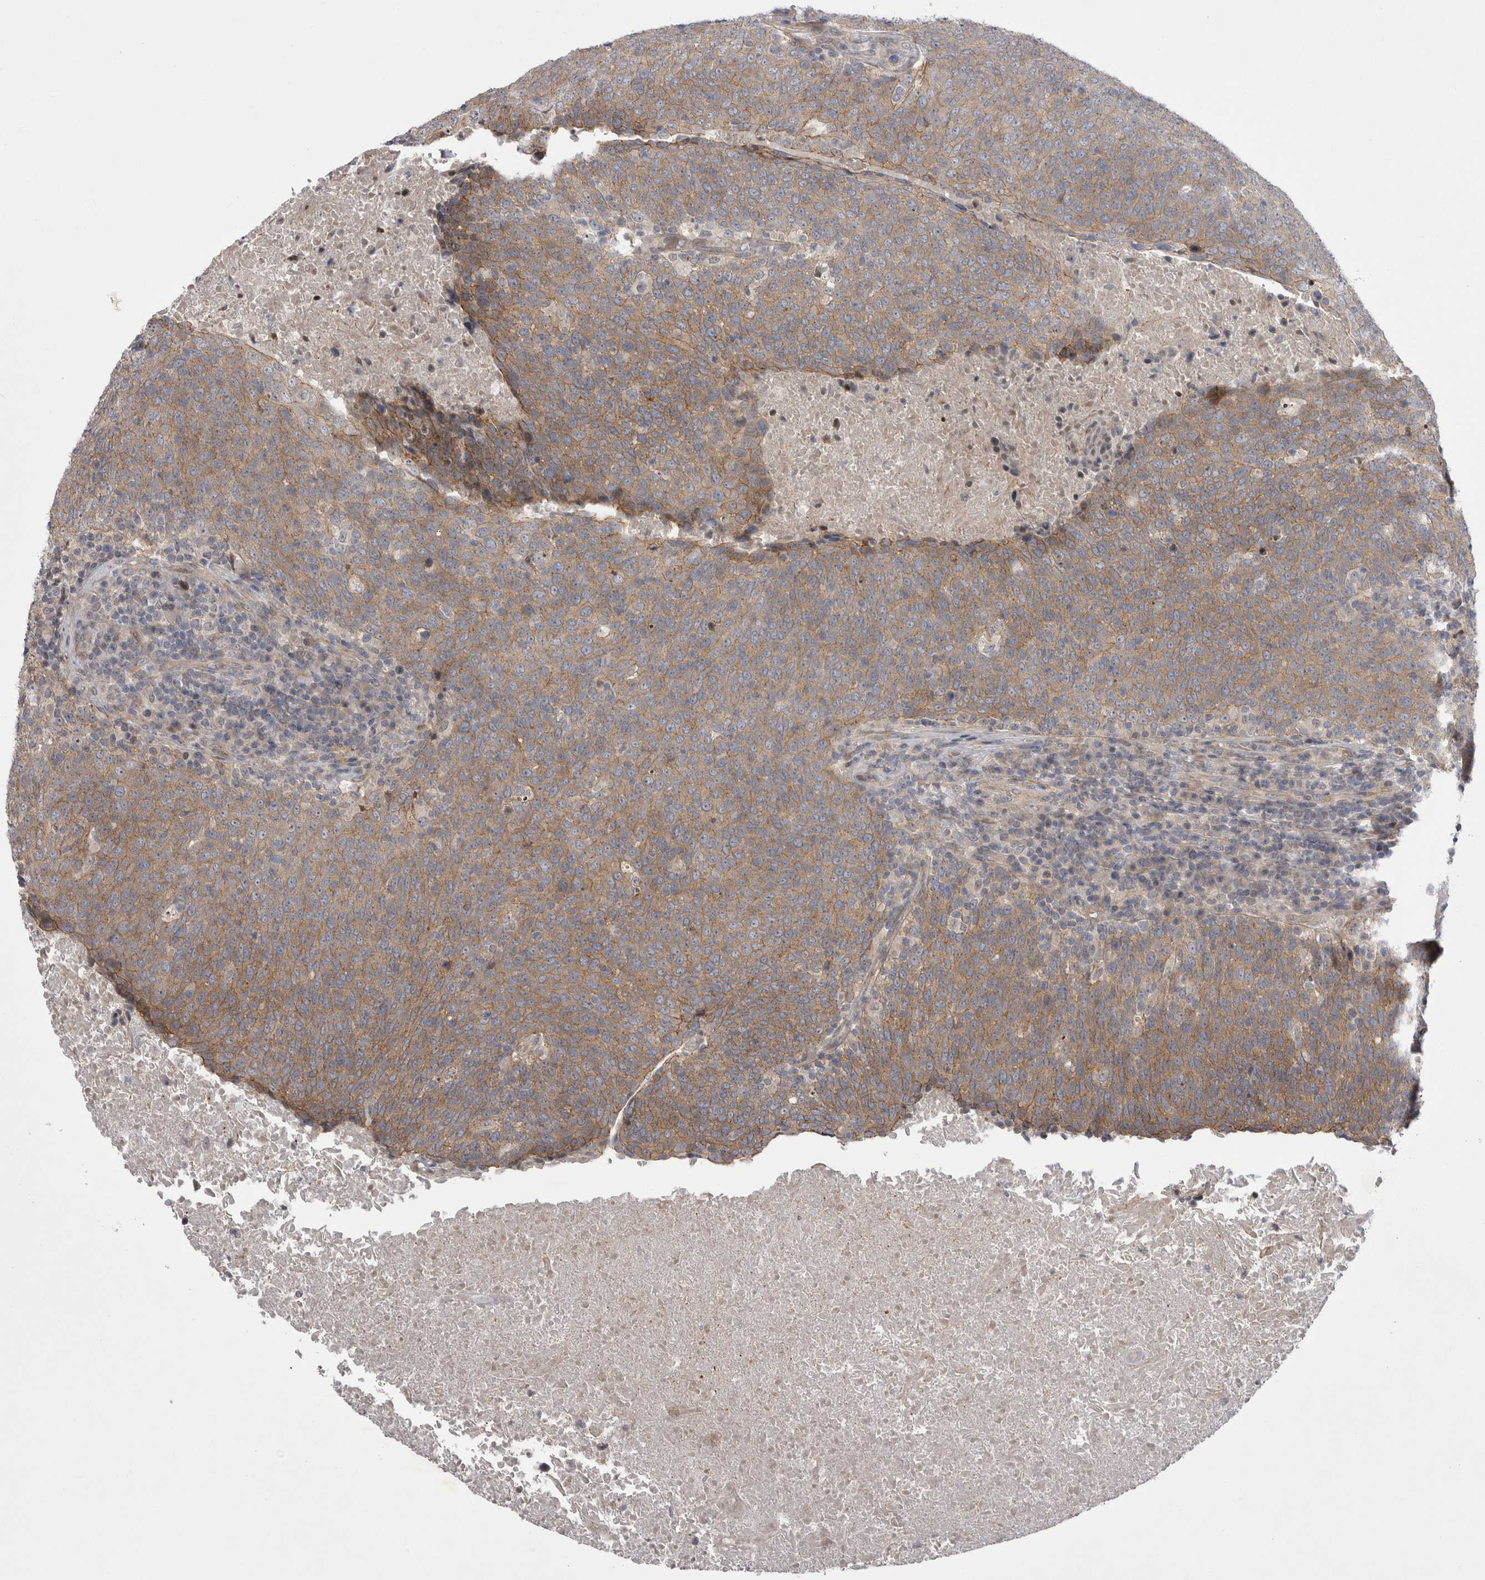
{"staining": {"intensity": "moderate", "quantity": ">75%", "location": "cytoplasmic/membranous"}, "tissue": "head and neck cancer", "cell_type": "Tumor cells", "image_type": "cancer", "snomed": [{"axis": "morphology", "description": "Squamous cell carcinoma, NOS"}, {"axis": "morphology", "description": "Squamous cell carcinoma, metastatic, NOS"}, {"axis": "topography", "description": "Lymph node"}, {"axis": "topography", "description": "Head-Neck"}], "caption": "Head and neck cancer stained with DAB (3,3'-diaminobenzidine) immunohistochemistry exhibits medium levels of moderate cytoplasmic/membranous staining in approximately >75% of tumor cells.", "gene": "NENF", "patient": {"sex": "male", "age": 62}}